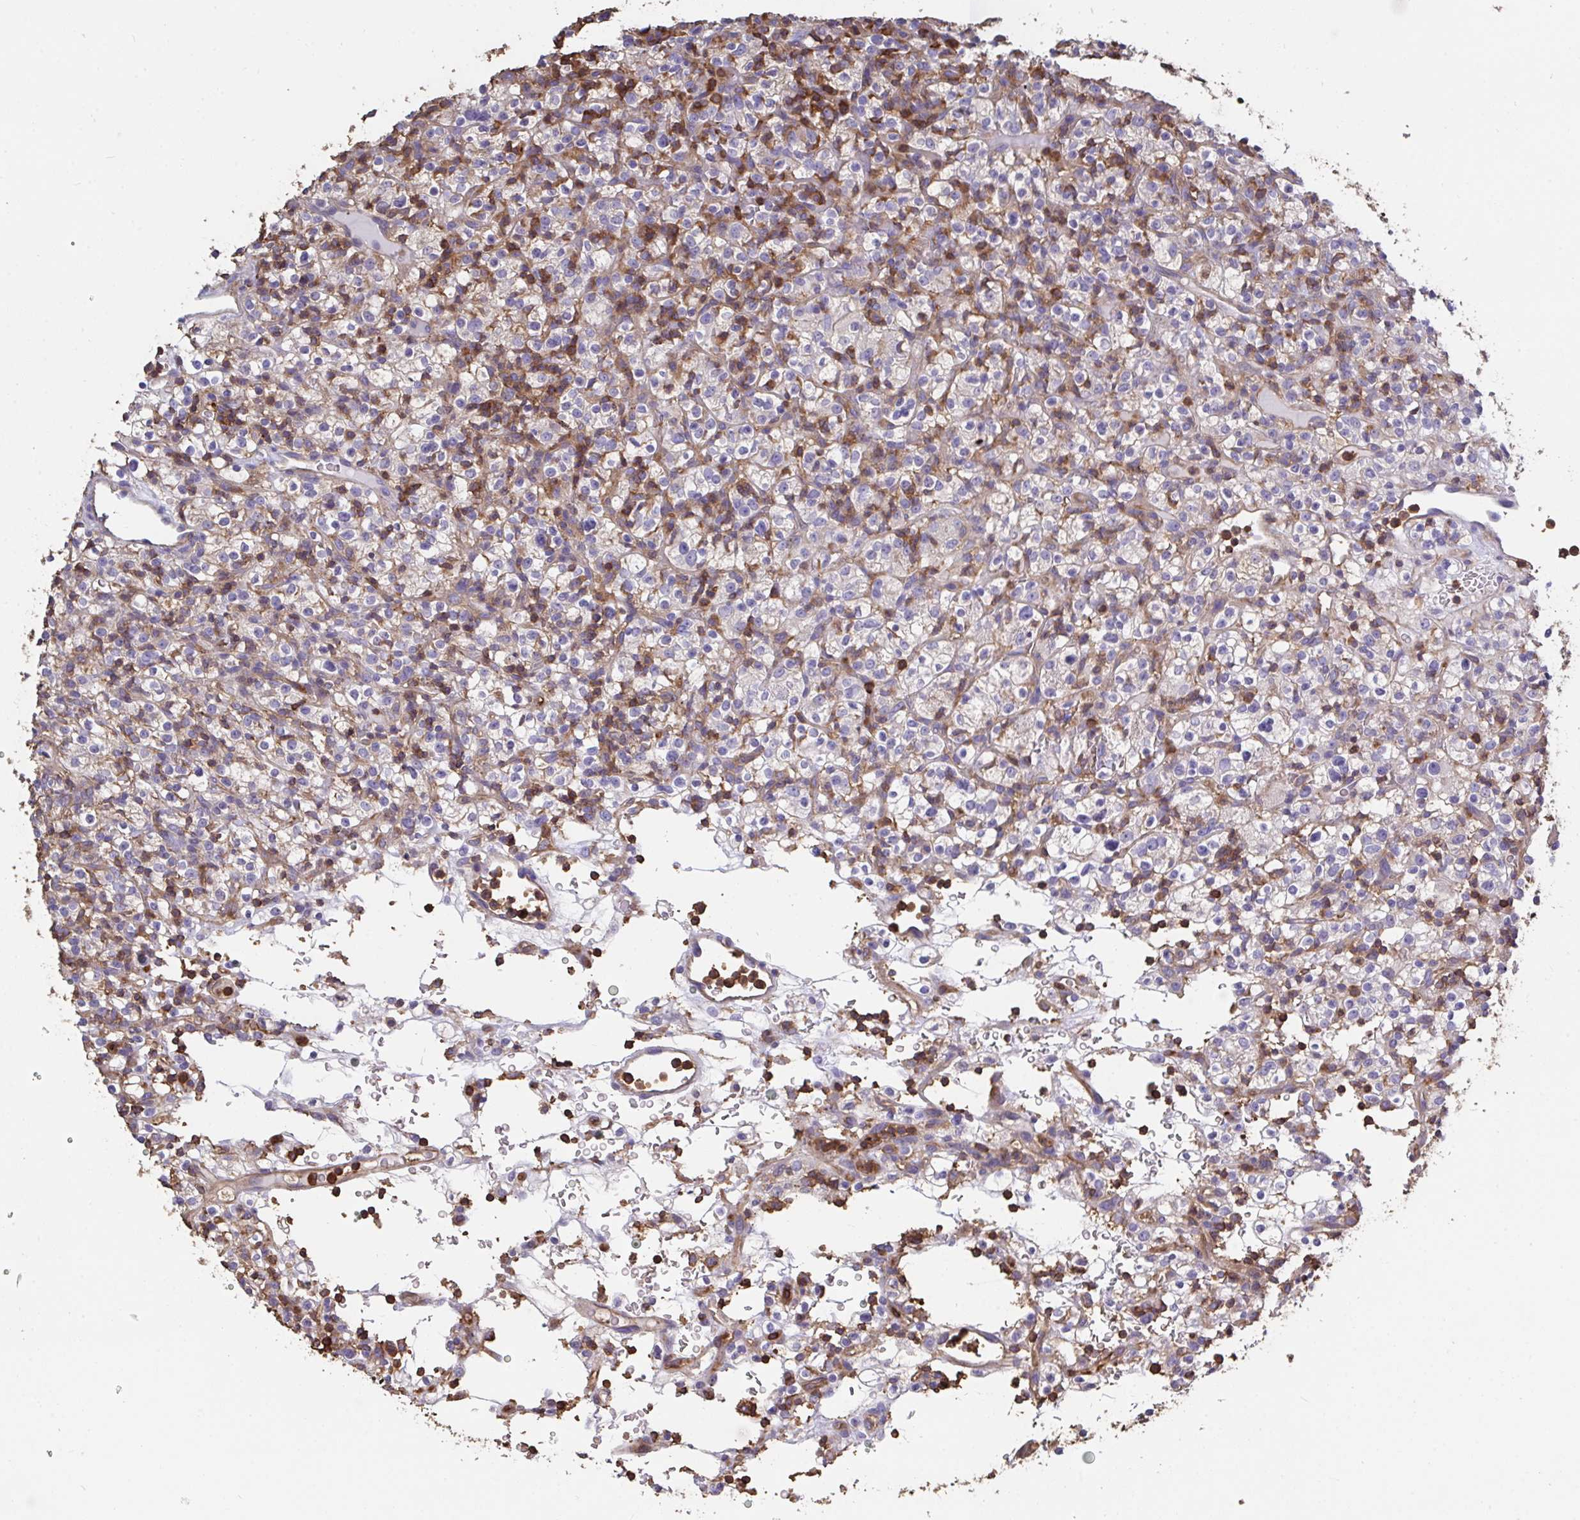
{"staining": {"intensity": "weak", "quantity": "25%-75%", "location": "cytoplasmic/membranous"}, "tissue": "renal cancer", "cell_type": "Tumor cells", "image_type": "cancer", "snomed": [{"axis": "morphology", "description": "Normal tissue, NOS"}, {"axis": "morphology", "description": "Adenocarcinoma, NOS"}, {"axis": "topography", "description": "Kidney"}], "caption": "There is low levels of weak cytoplasmic/membranous staining in tumor cells of renal cancer (adenocarcinoma), as demonstrated by immunohistochemical staining (brown color).", "gene": "CFL1", "patient": {"sex": "female", "age": 72}}